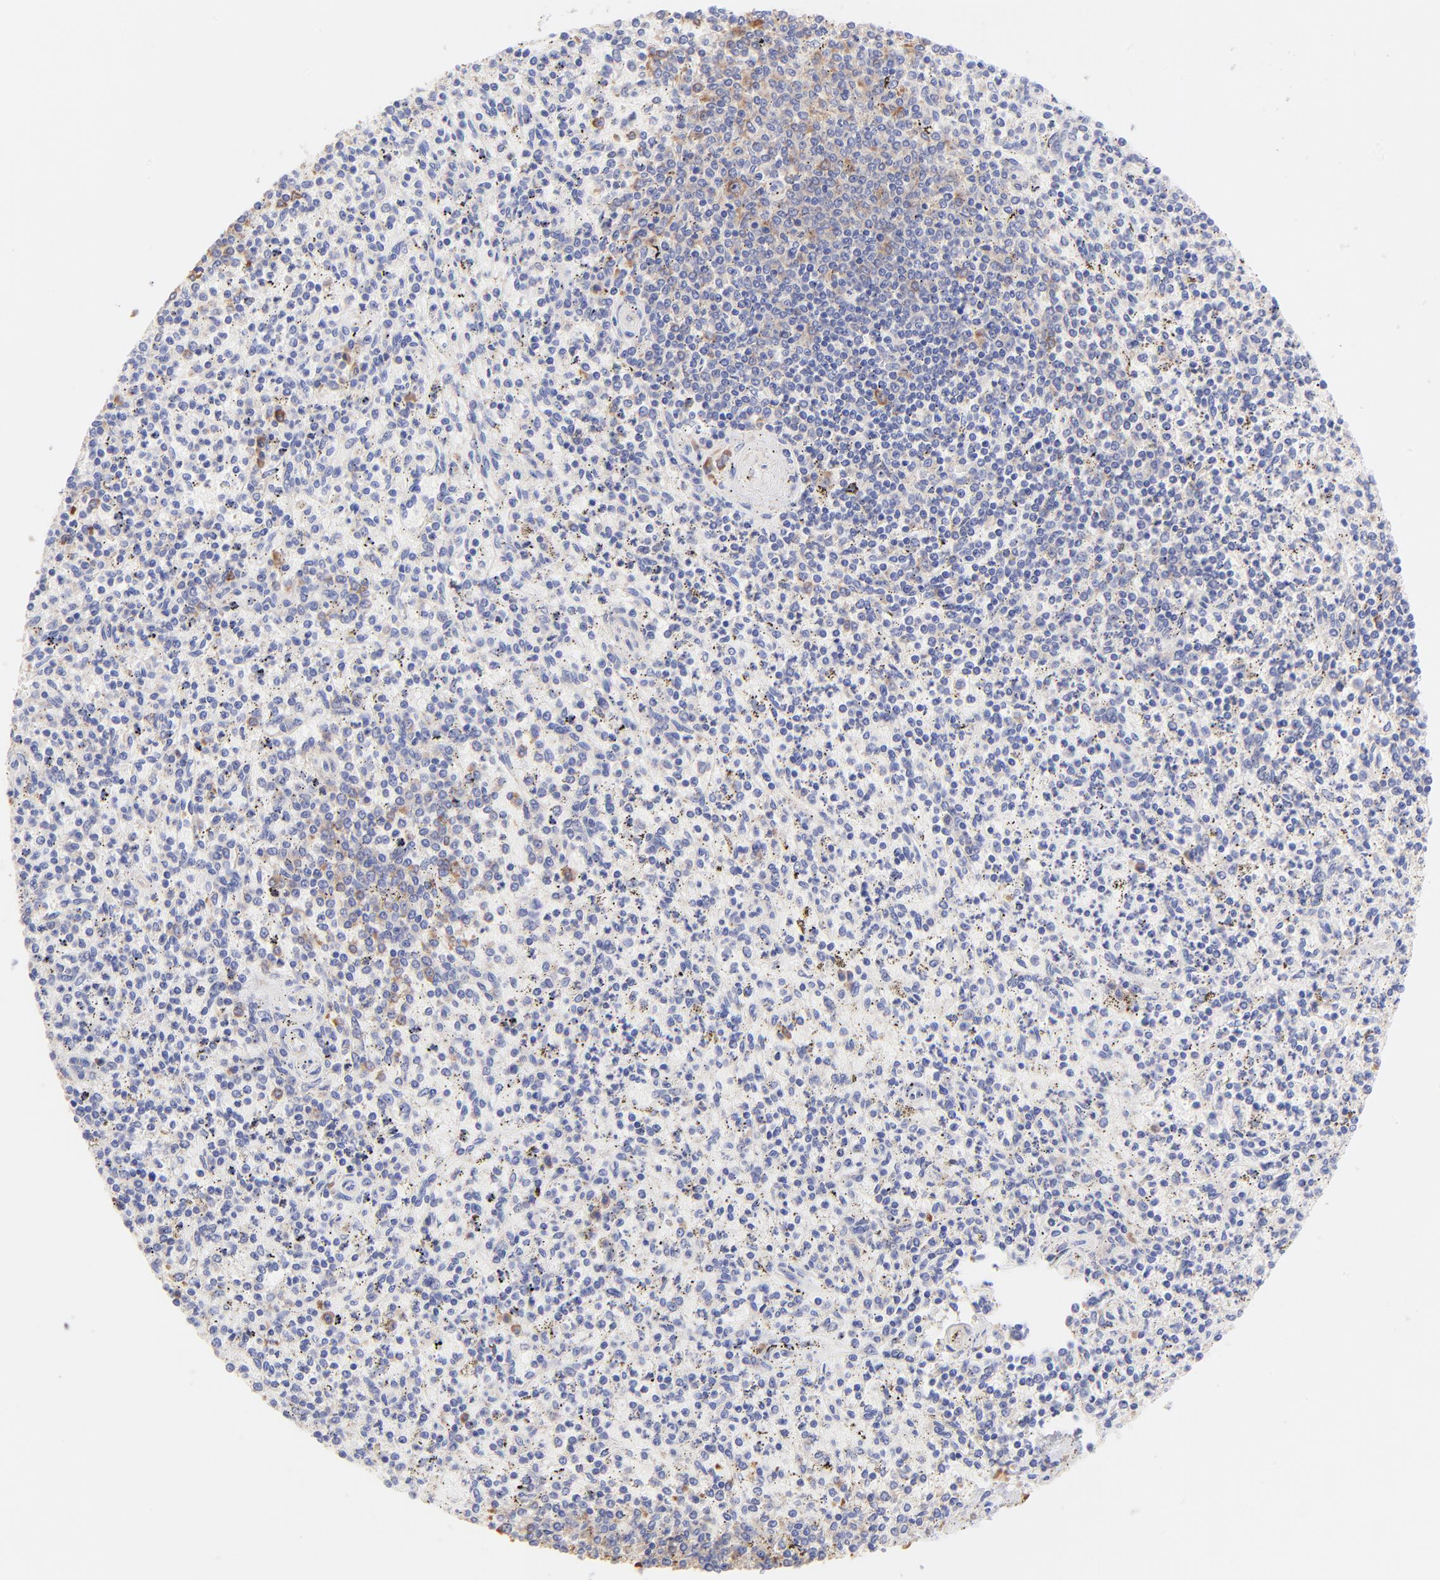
{"staining": {"intensity": "weak", "quantity": "<25%", "location": "cytoplasmic/membranous"}, "tissue": "spleen", "cell_type": "Cells in red pulp", "image_type": "normal", "snomed": [{"axis": "morphology", "description": "Normal tissue, NOS"}, {"axis": "topography", "description": "Spleen"}], "caption": "A high-resolution image shows immunohistochemistry (IHC) staining of normal spleen, which reveals no significant expression in cells in red pulp. (Stains: DAB (3,3'-diaminobenzidine) immunohistochemistry with hematoxylin counter stain, Microscopy: brightfield microscopy at high magnification).", "gene": "RPL30", "patient": {"sex": "male", "age": 72}}